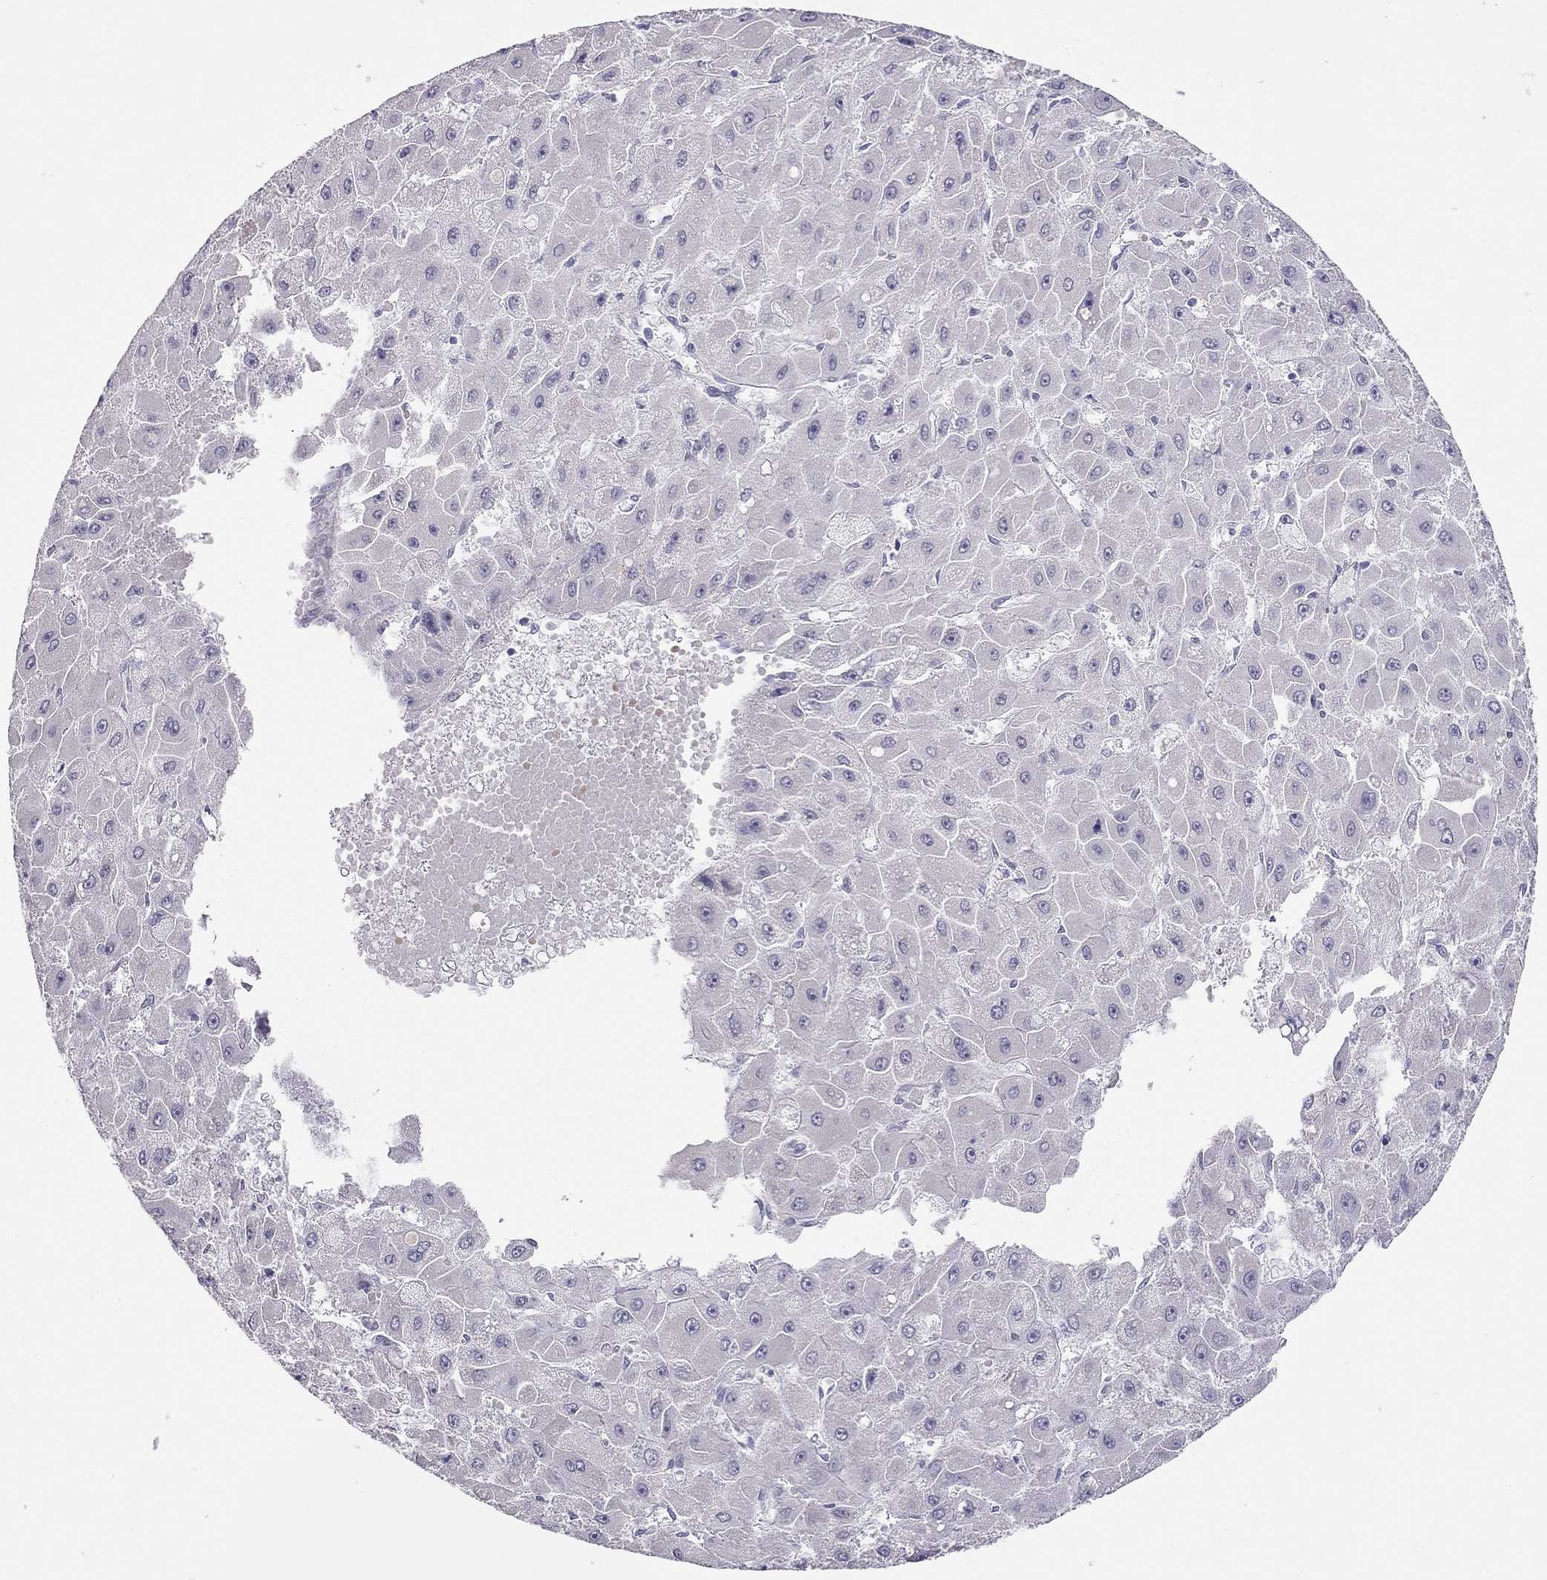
{"staining": {"intensity": "negative", "quantity": "none", "location": "none"}, "tissue": "liver cancer", "cell_type": "Tumor cells", "image_type": "cancer", "snomed": [{"axis": "morphology", "description": "Carcinoma, Hepatocellular, NOS"}, {"axis": "topography", "description": "Liver"}], "caption": "Photomicrograph shows no protein positivity in tumor cells of liver cancer tissue. Brightfield microscopy of immunohistochemistry stained with DAB (3,3'-diaminobenzidine) (brown) and hematoxylin (blue), captured at high magnification.", "gene": "KCNV2", "patient": {"sex": "female", "age": 25}}